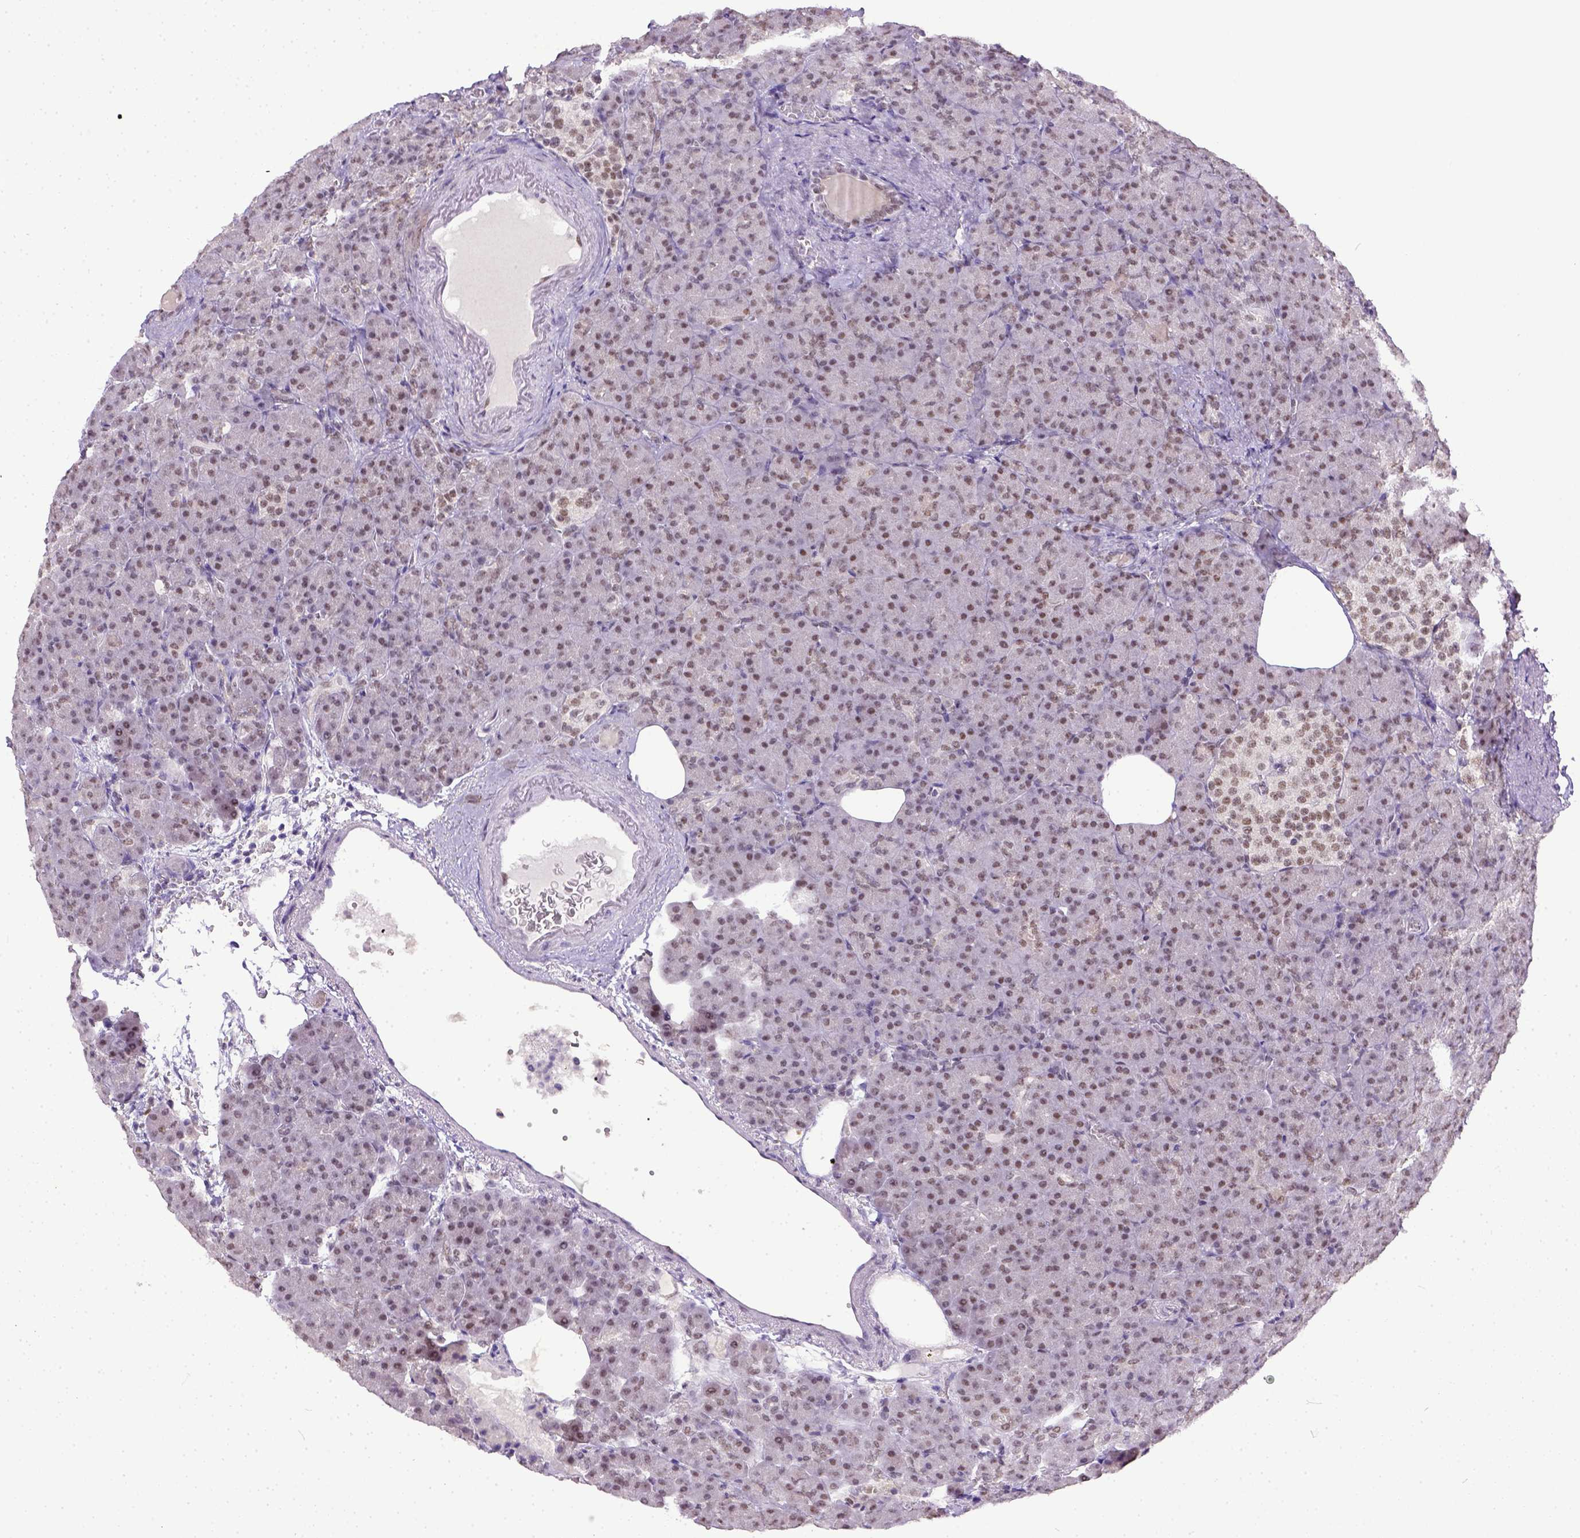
{"staining": {"intensity": "moderate", "quantity": ">75%", "location": "nuclear"}, "tissue": "pancreas", "cell_type": "Exocrine glandular cells", "image_type": "normal", "snomed": [{"axis": "morphology", "description": "Normal tissue, NOS"}, {"axis": "topography", "description": "Pancreas"}], "caption": "Approximately >75% of exocrine glandular cells in normal pancreas reveal moderate nuclear protein staining as visualized by brown immunohistochemical staining.", "gene": "ERCC1", "patient": {"sex": "female", "age": 74}}